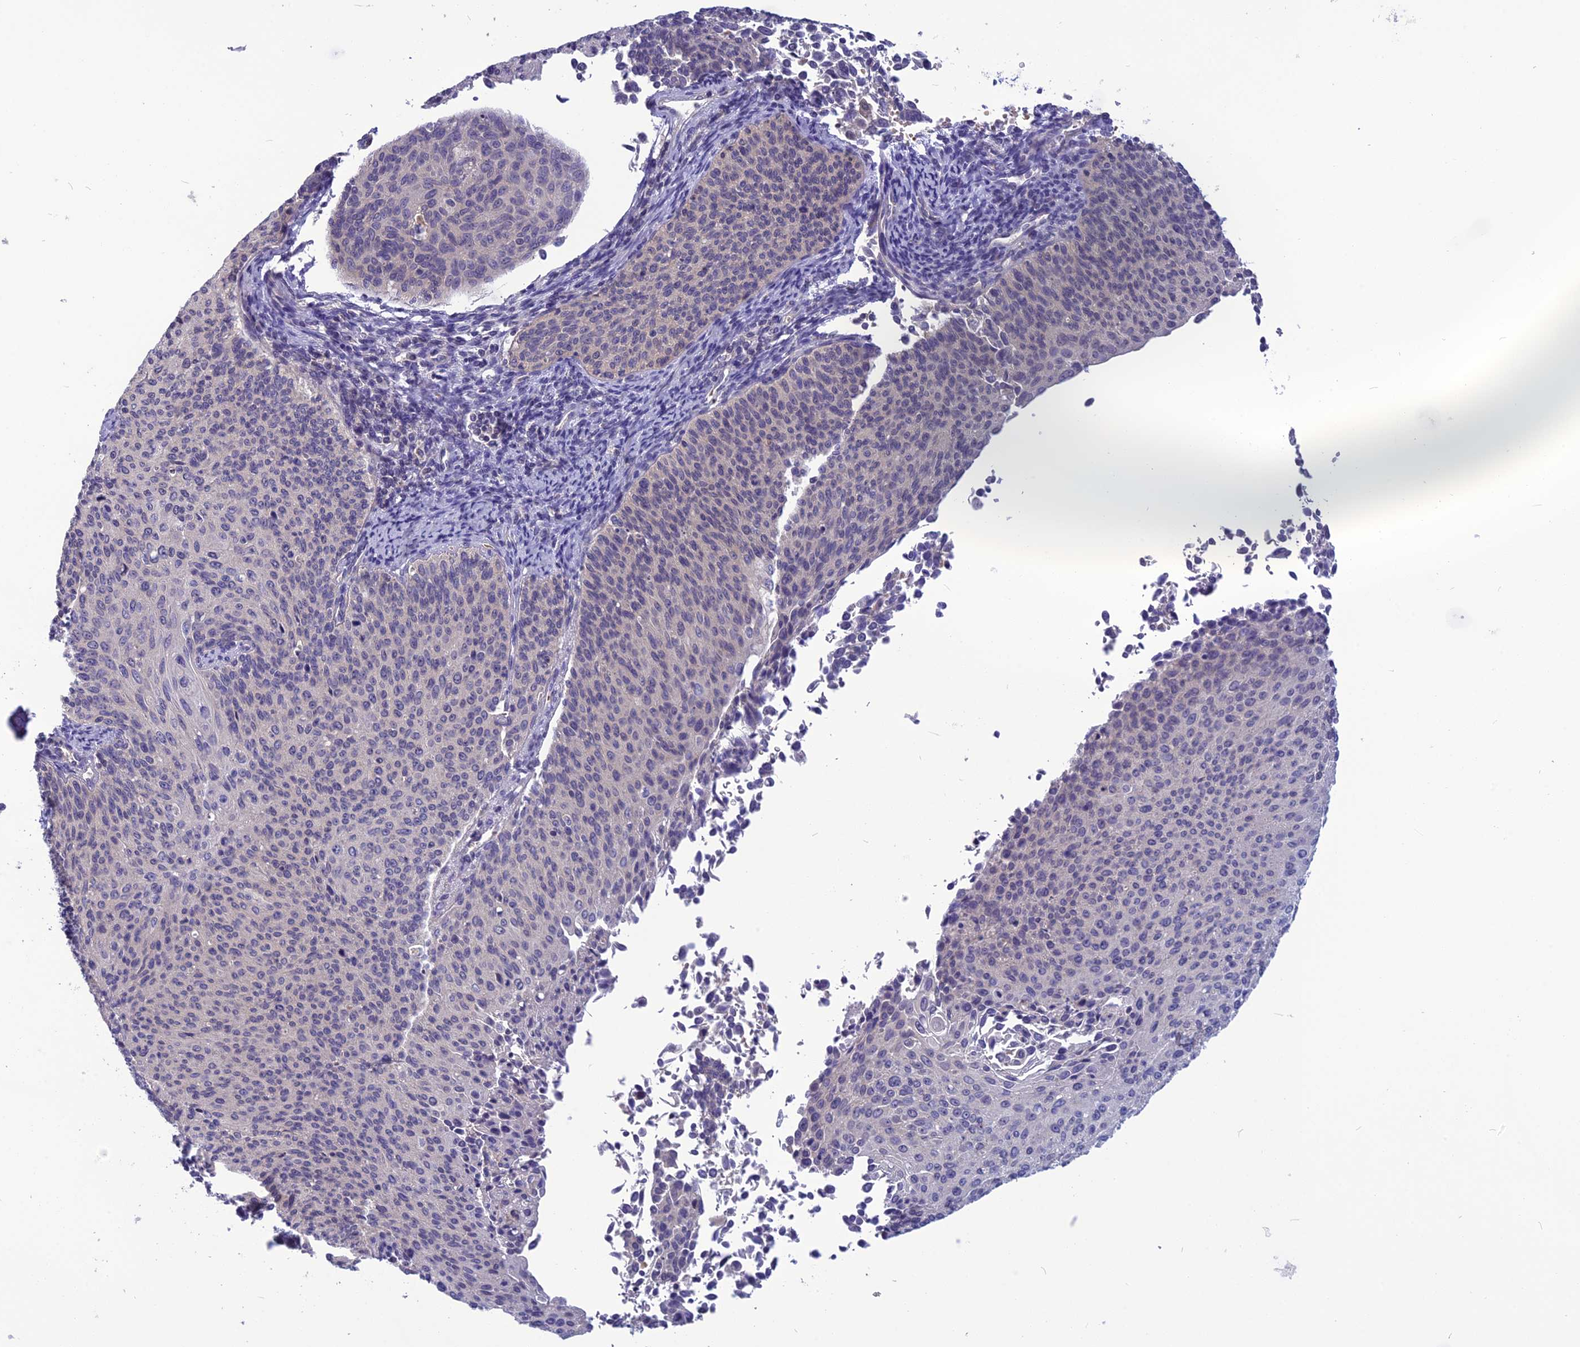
{"staining": {"intensity": "negative", "quantity": "none", "location": "none"}, "tissue": "cervical cancer", "cell_type": "Tumor cells", "image_type": "cancer", "snomed": [{"axis": "morphology", "description": "Squamous cell carcinoma, NOS"}, {"axis": "topography", "description": "Cervix"}], "caption": "Immunohistochemistry (IHC) histopathology image of neoplastic tissue: cervical cancer stained with DAB (3,3'-diaminobenzidine) exhibits no significant protein staining in tumor cells.", "gene": "PSMF1", "patient": {"sex": "female", "age": 55}}